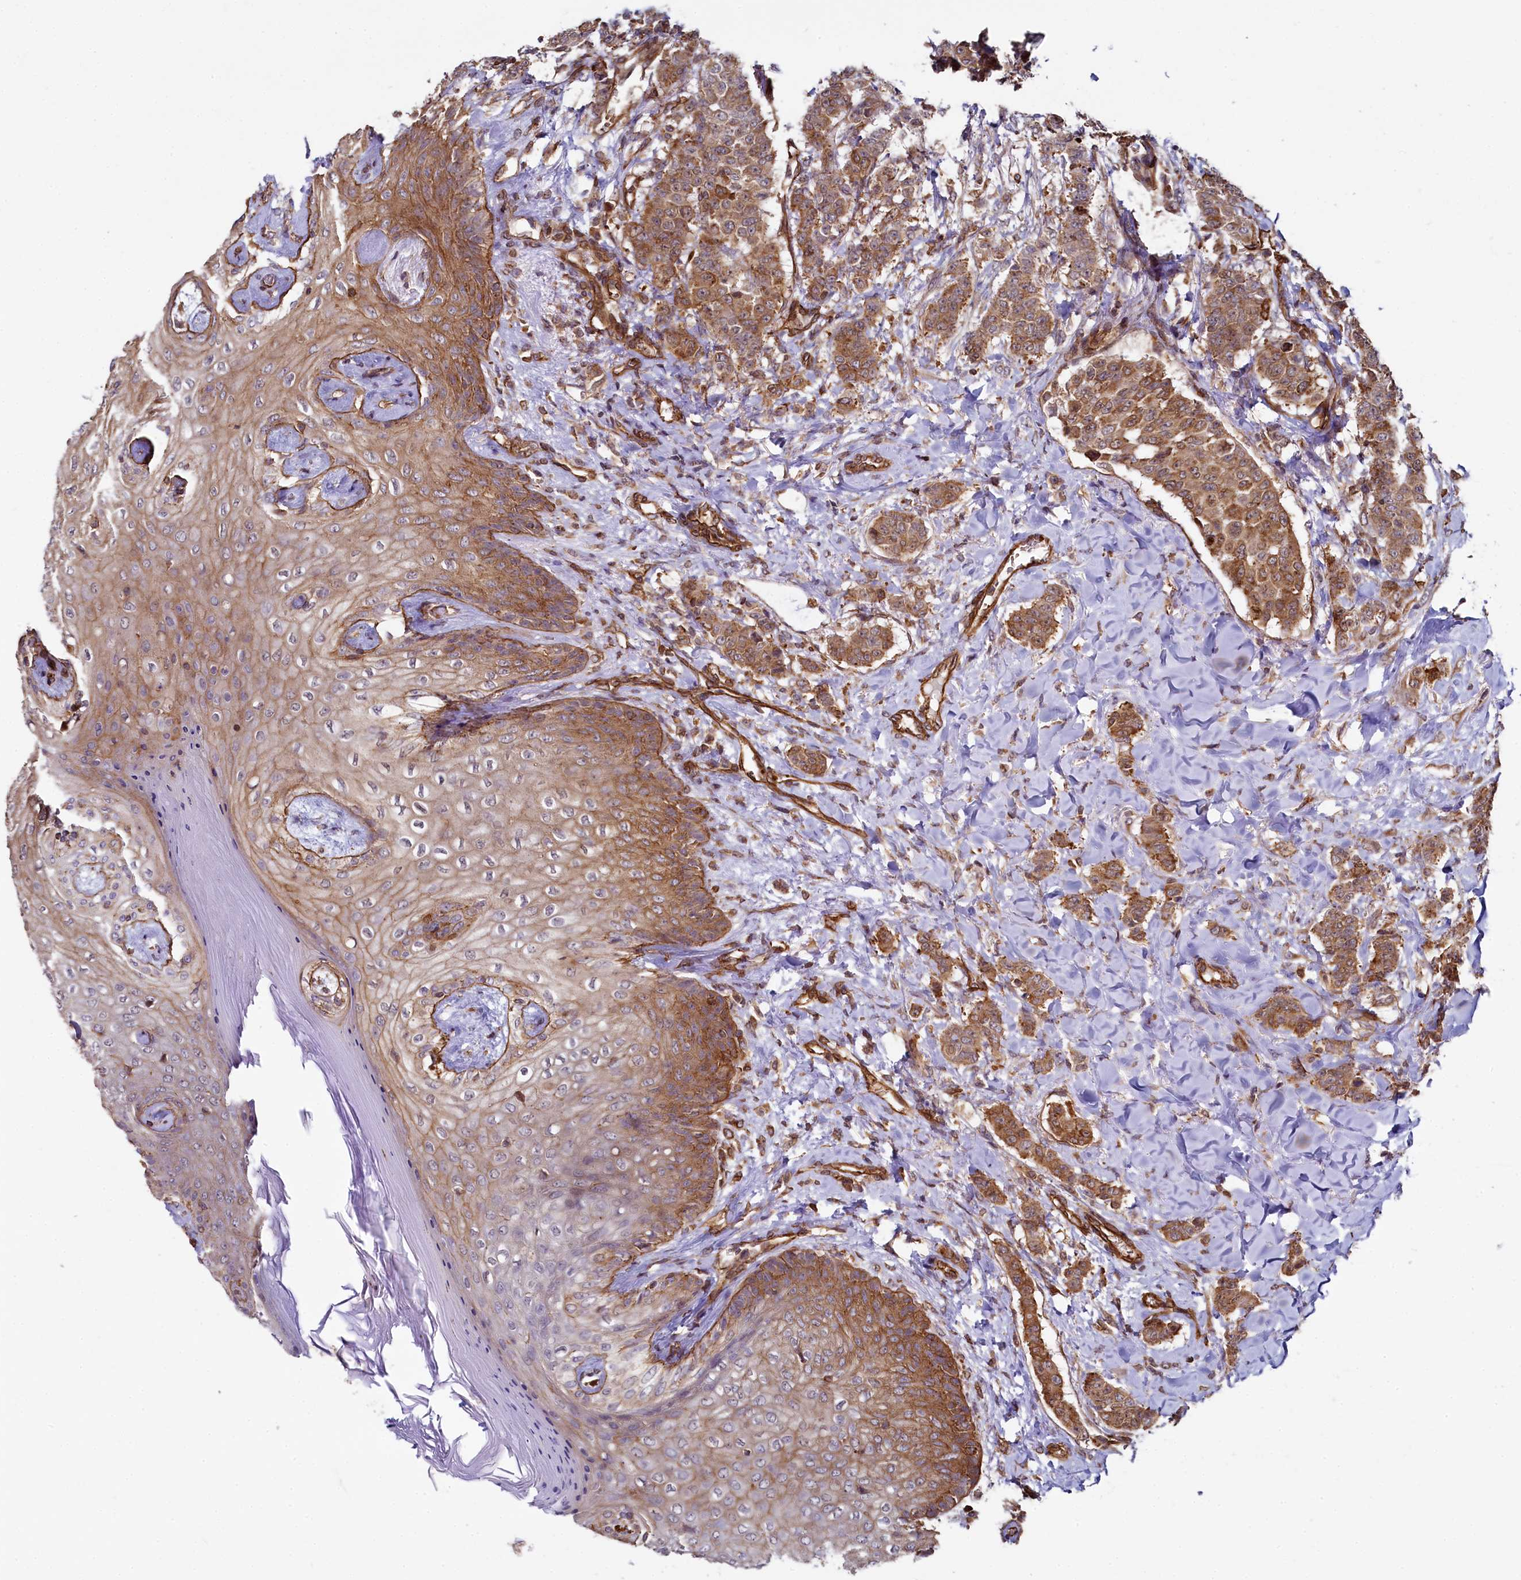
{"staining": {"intensity": "moderate", "quantity": ">75%", "location": "cytoplasmic/membranous"}, "tissue": "breast cancer", "cell_type": "Tumor cells", "image_type": "cancer", "snomed": [{"axis": "morphology", "description": "Duct carcinoma"}, {"axis": "topography", "description": "Breast"}], "caption": "A photomicrograph of breast infiltrating ductal carcinoma stained for a protein shows moderate cytoplasmic/membranous brown staining in tumor cells. (Brightfield microscopy of DAB IHC at high magnification).", "gene": "SVIP", "patient": {"sex": "female", "age": 40}}